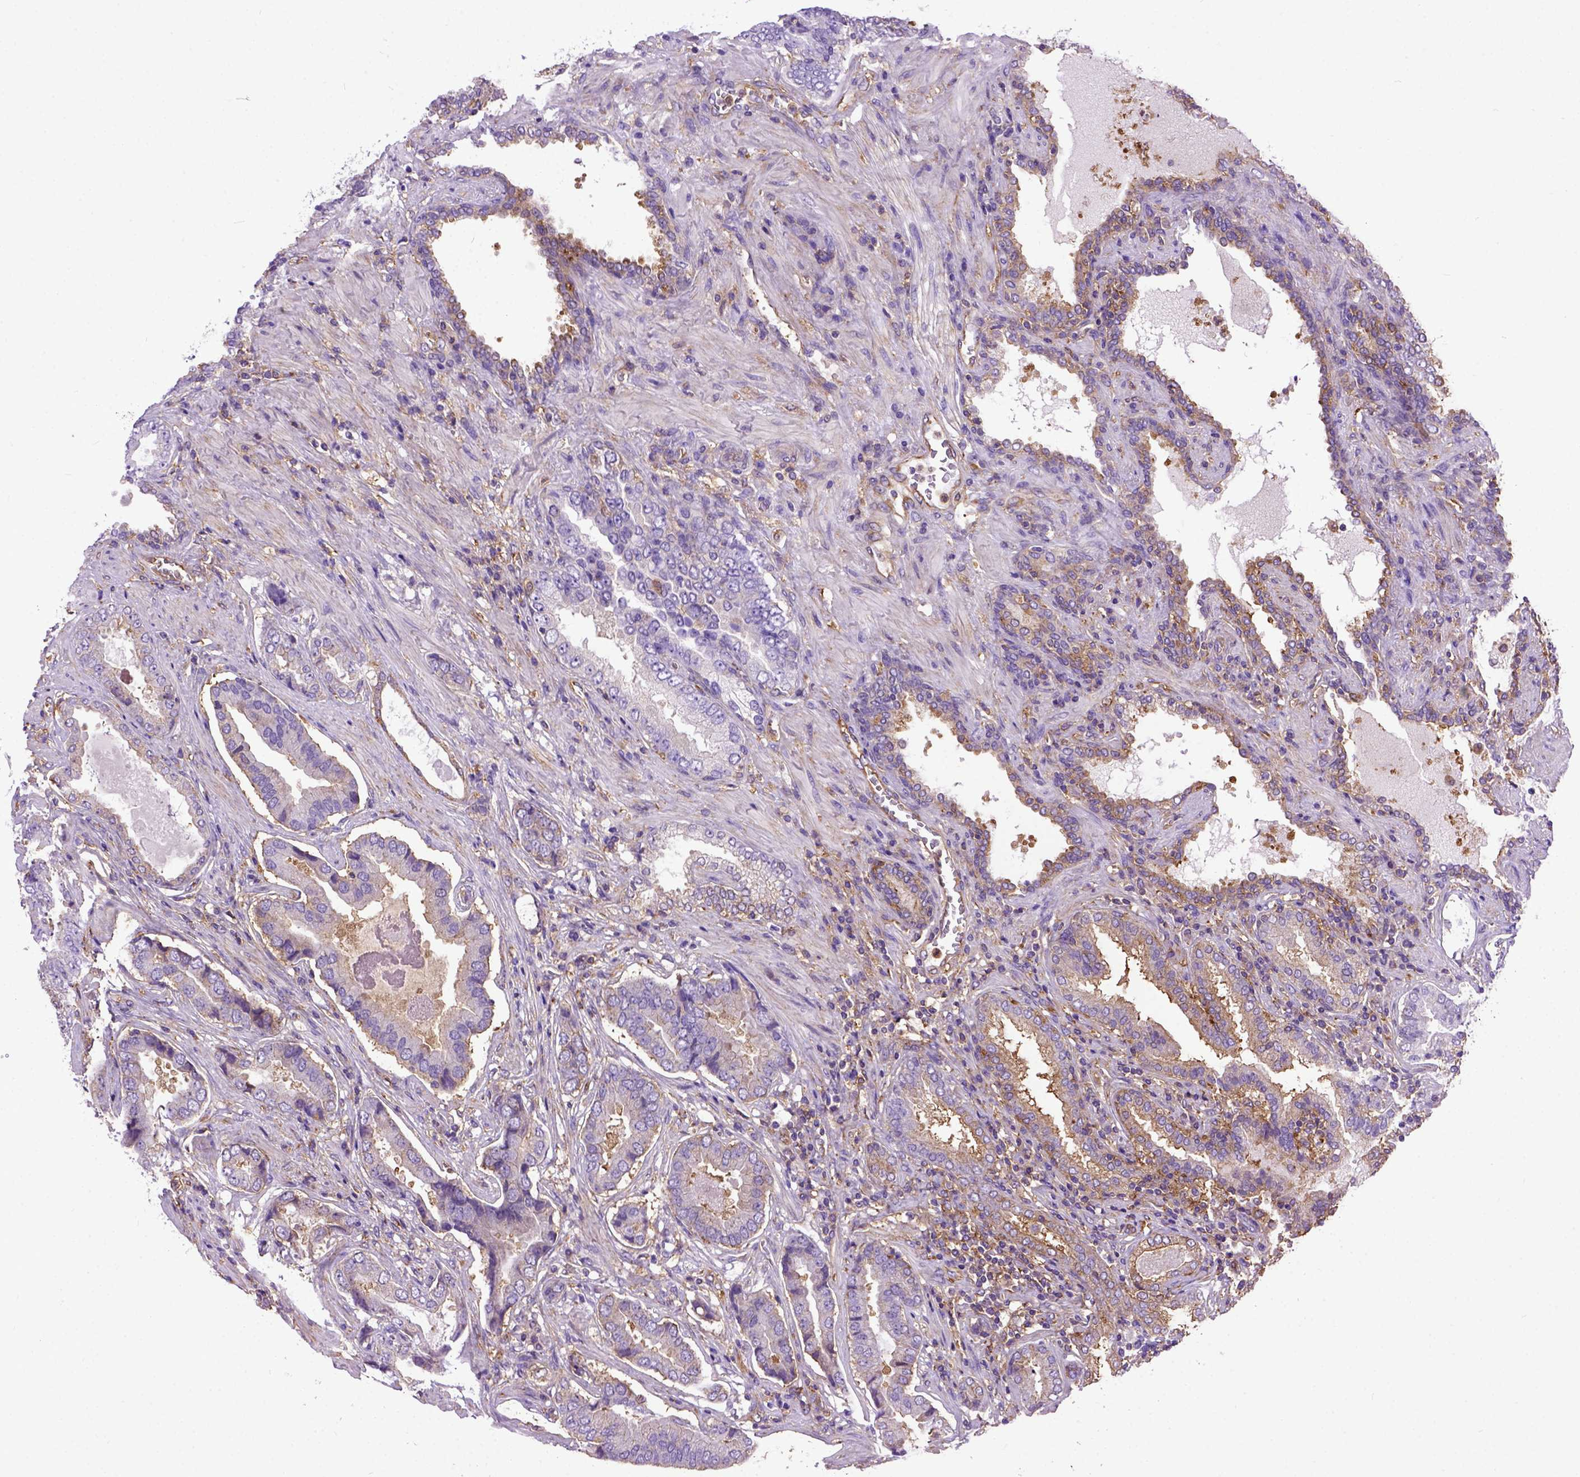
{"staining": {"intensity": "negative", "quantity": "none", "location": "none"}, "tissue": "prostate cancer", "cell_type": "Tumor cells", "image_type": "cancer", "snomed": [{"axis": "morphology", "description": "Adenocarcinoma, NOS"}, {"axis": "topography", "description": "Prostate"}], "caption": "Protein analysis of adenocarcinoma (prostate) reveals no significant positivity in tumor cells.", "gene": "MVP", "patient": {"sex": "male", "age": 64}}